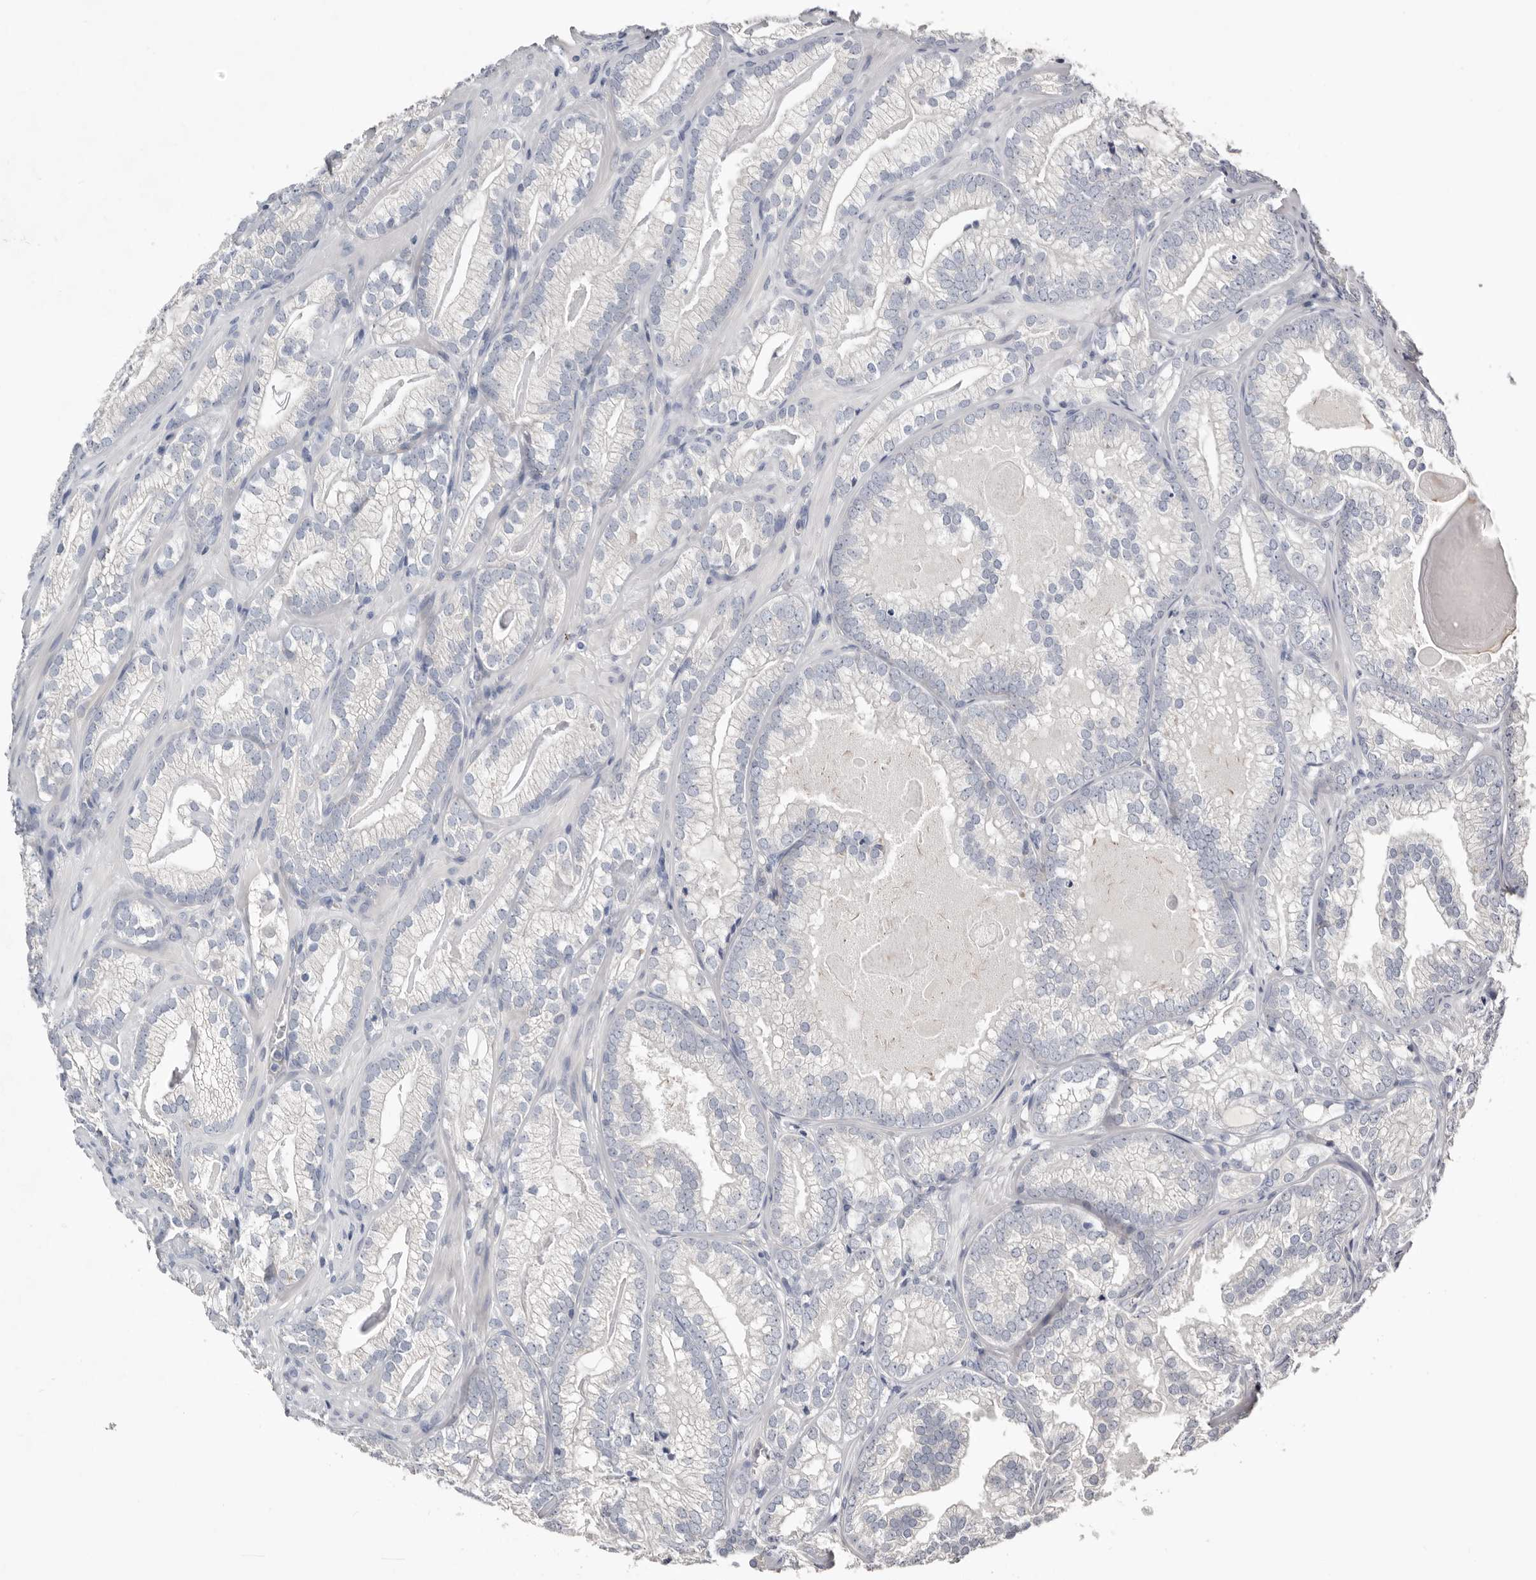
{"staining": {"intensity": "negative", "quantity": "none", "location": "none"}, "tissue": "prostate cancer", "cell_type": "Tumor cells", "image_type": "cancer", "snomed": [{"axis": "morphology", "description": "Adenocarcinoma, Low grade"}, {"axis": "topography", "description": "Prostate"}], "caption": "This is an immunohistochemistry (IHC) micrograph of adenocarcinoma (low-grade) (prostate). There is no staining in tumor cells.", "gene": "S100A14", "patient": {"sex": "male", "age": 72}}